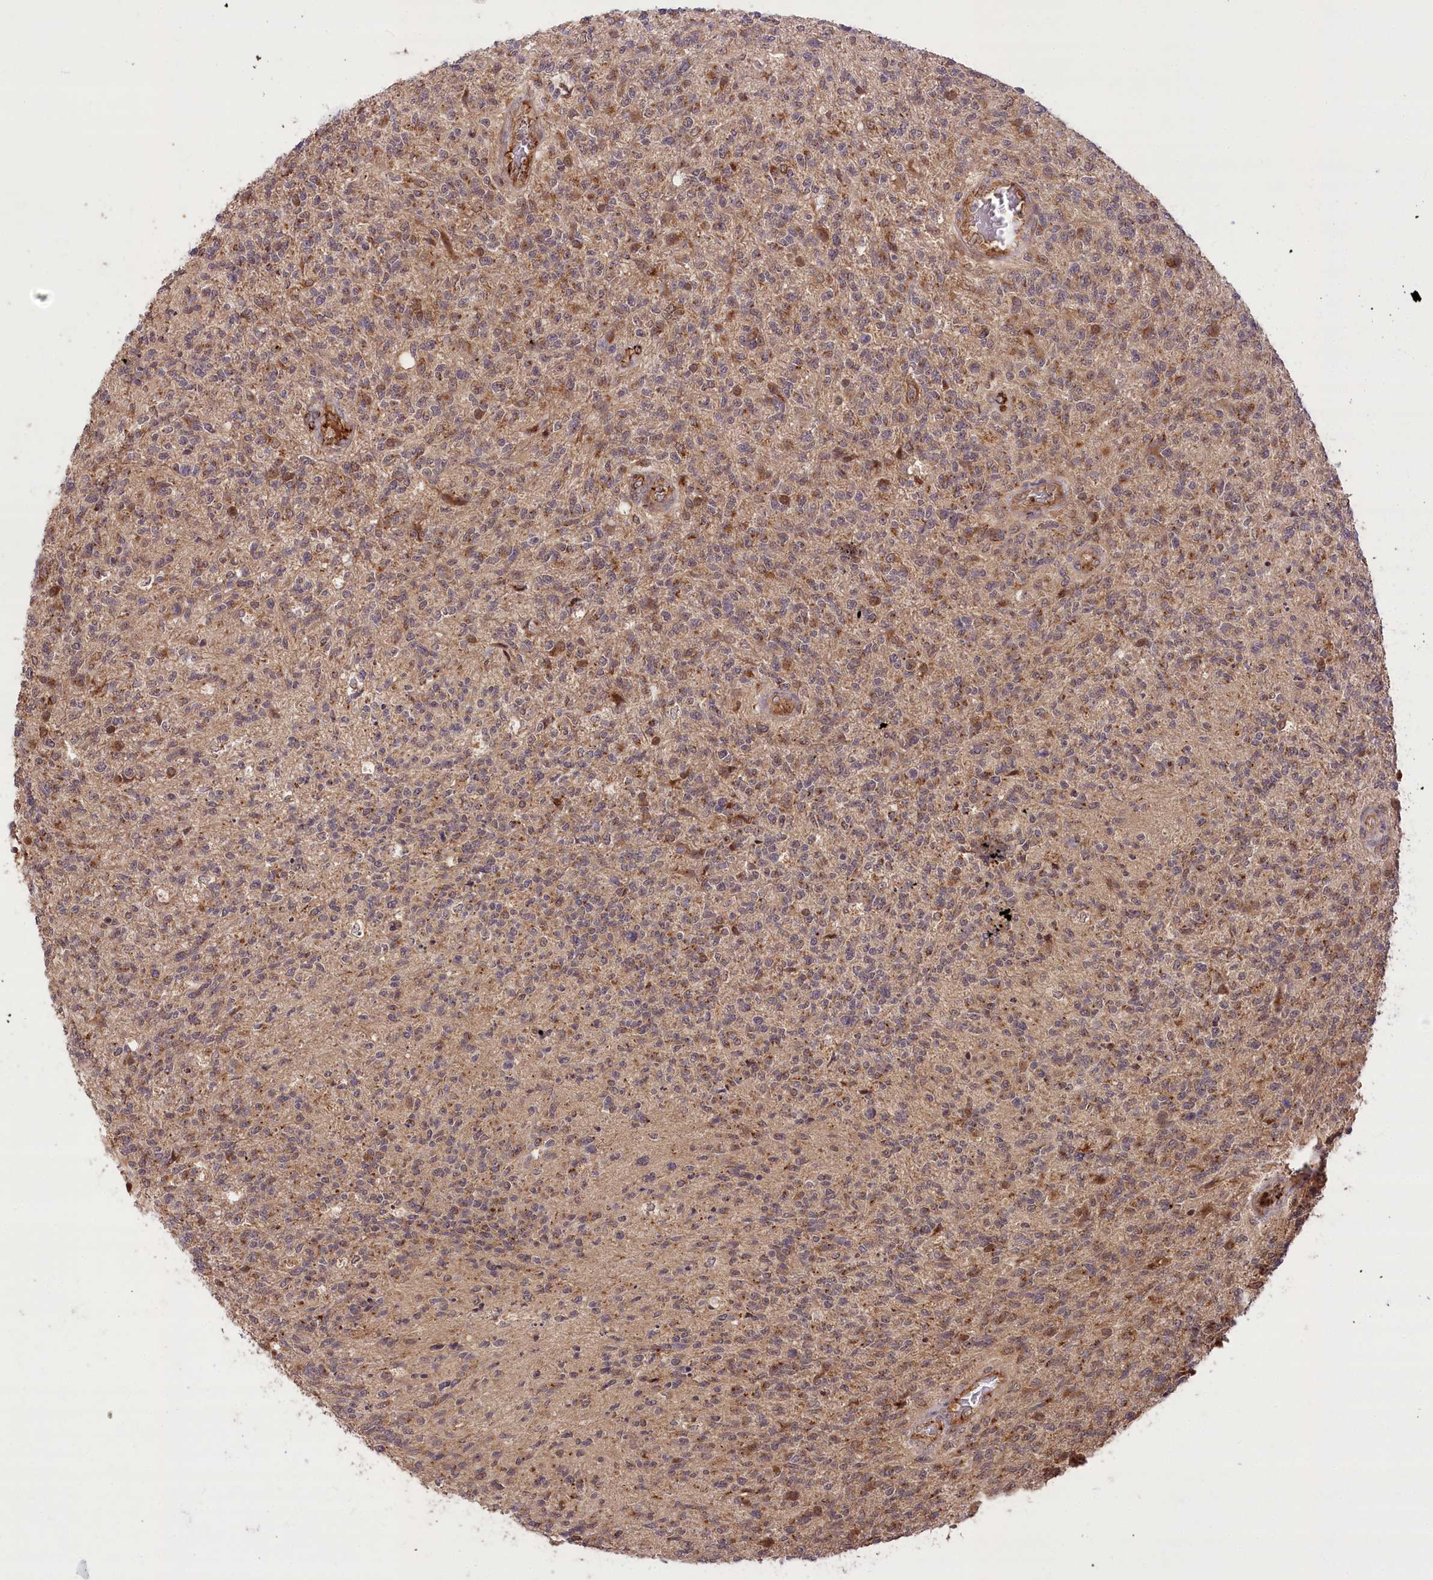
{"staining": {"intensity": "moderate", "quantity": "25%-75%", "location": "cytoplasmic/membranous"}, "tissue": "glioma", "cell_type": "Tumor cells", "image_type": "cancer", "snomed": [{"axis": "morphology", "description": "Glioma, malignant, High grade"}, {"axis": "topography", "description": "Brain"}], "caption": "About 25%-75% of tumor cells in glioma reveal moderate cytoplasmic/membranous protein staining as visualized by brown immunohistochemical staining.", "gene": "CARD19", "patient": {"sex": "male", "age": 56}}